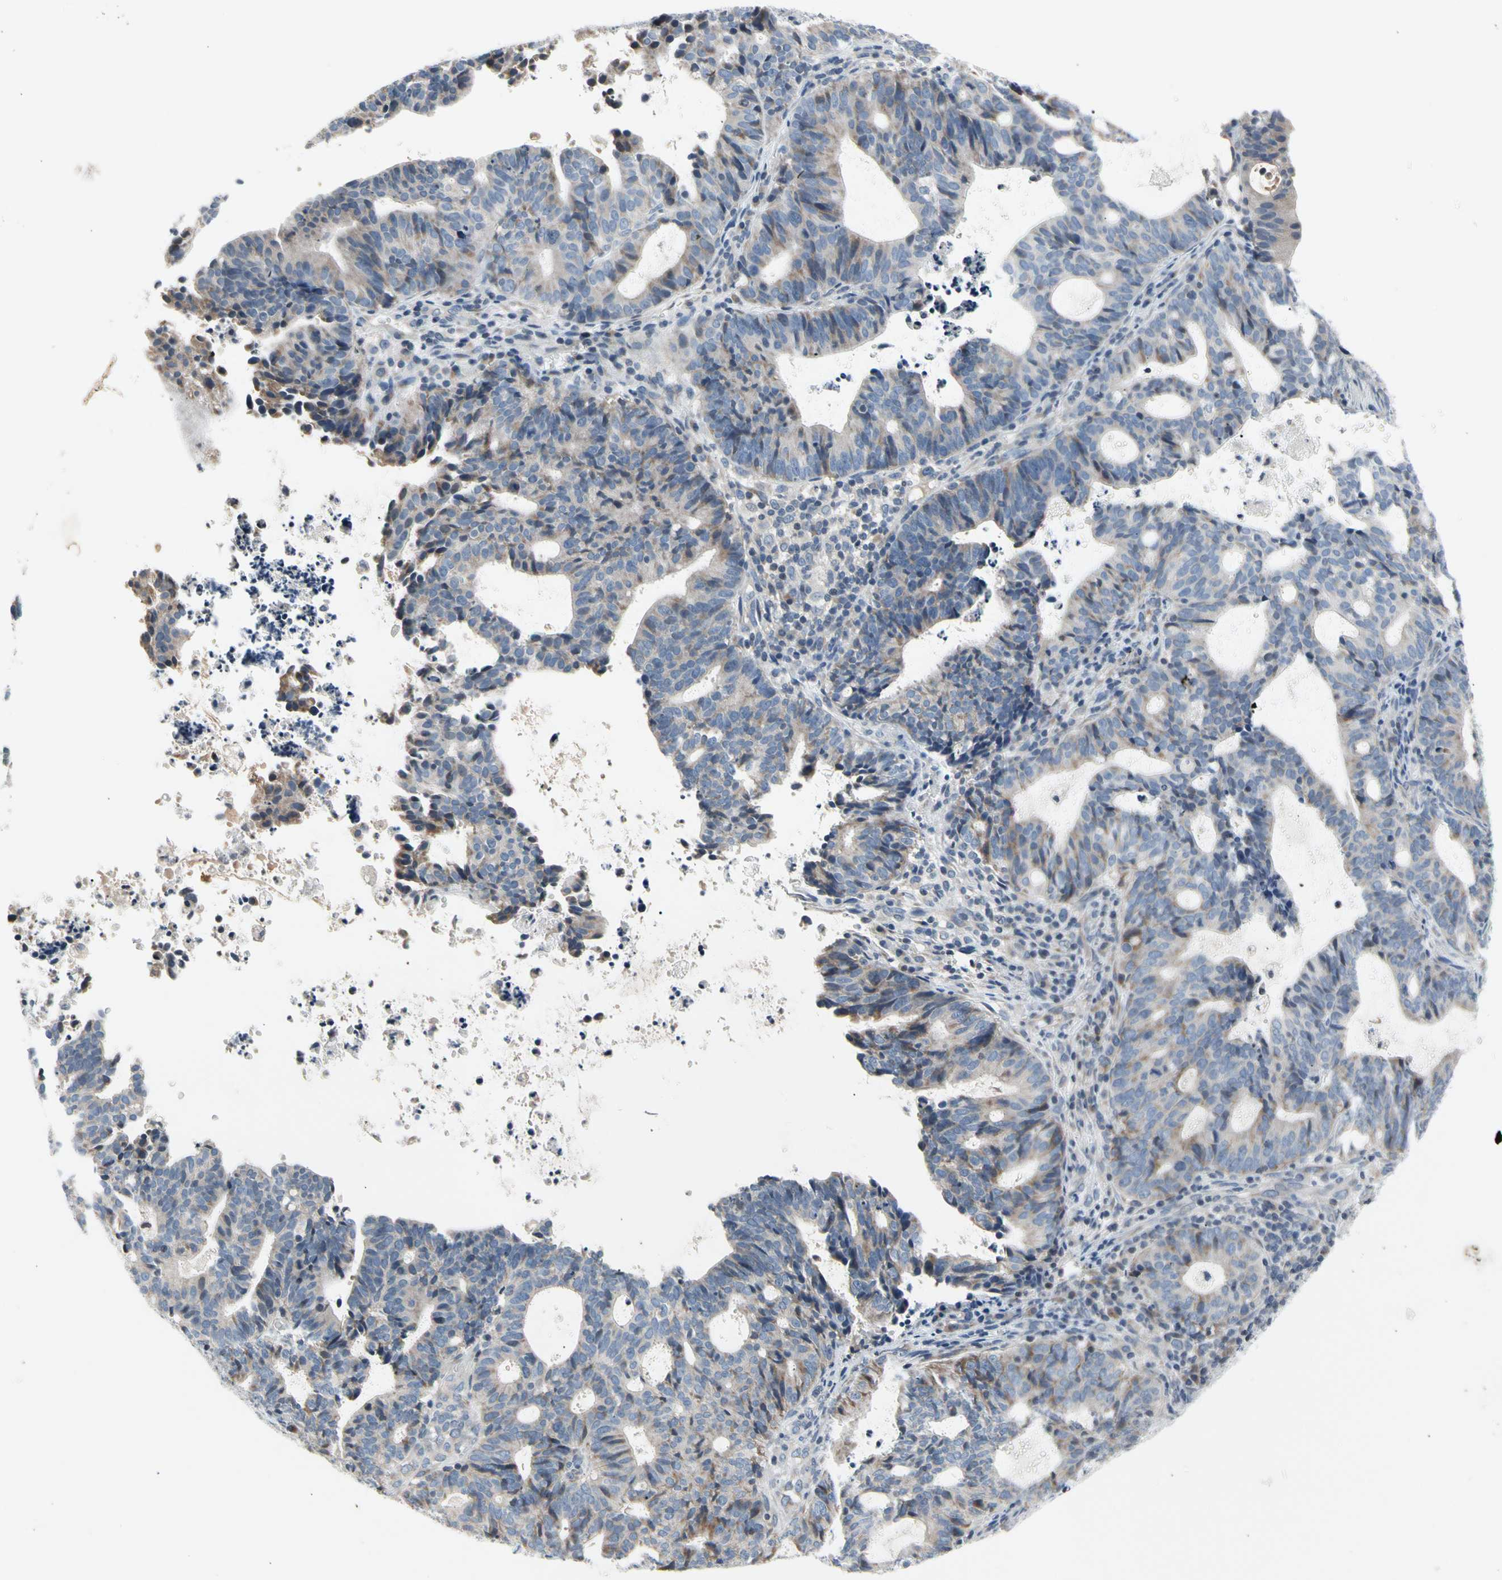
{"staining": {"intensity": "negative", "quantity": "none", "location": "none"}, "tissue": "endometrial cancer", "cell_type": "Tumor cells", "image_type": "cancer", "snomed": [{"axis": "morphology", "description": "Adenocarcinoma, NOS"}, {"axis": "topography", "description": "Uterus"}], "caption": "High magnification brightfield microscopy of endometrial cancer stained with DAB (3,3'-diaminobenzidine) (brown) and counterstained with hematoxylin (blue): tumor cells show no significant expression. (DAB (3,3'-diaminobenzidine) IHC with hematoxylin counter stain).", "gene": "SOX30", "patient": {"sex": "female", "age": 83}}